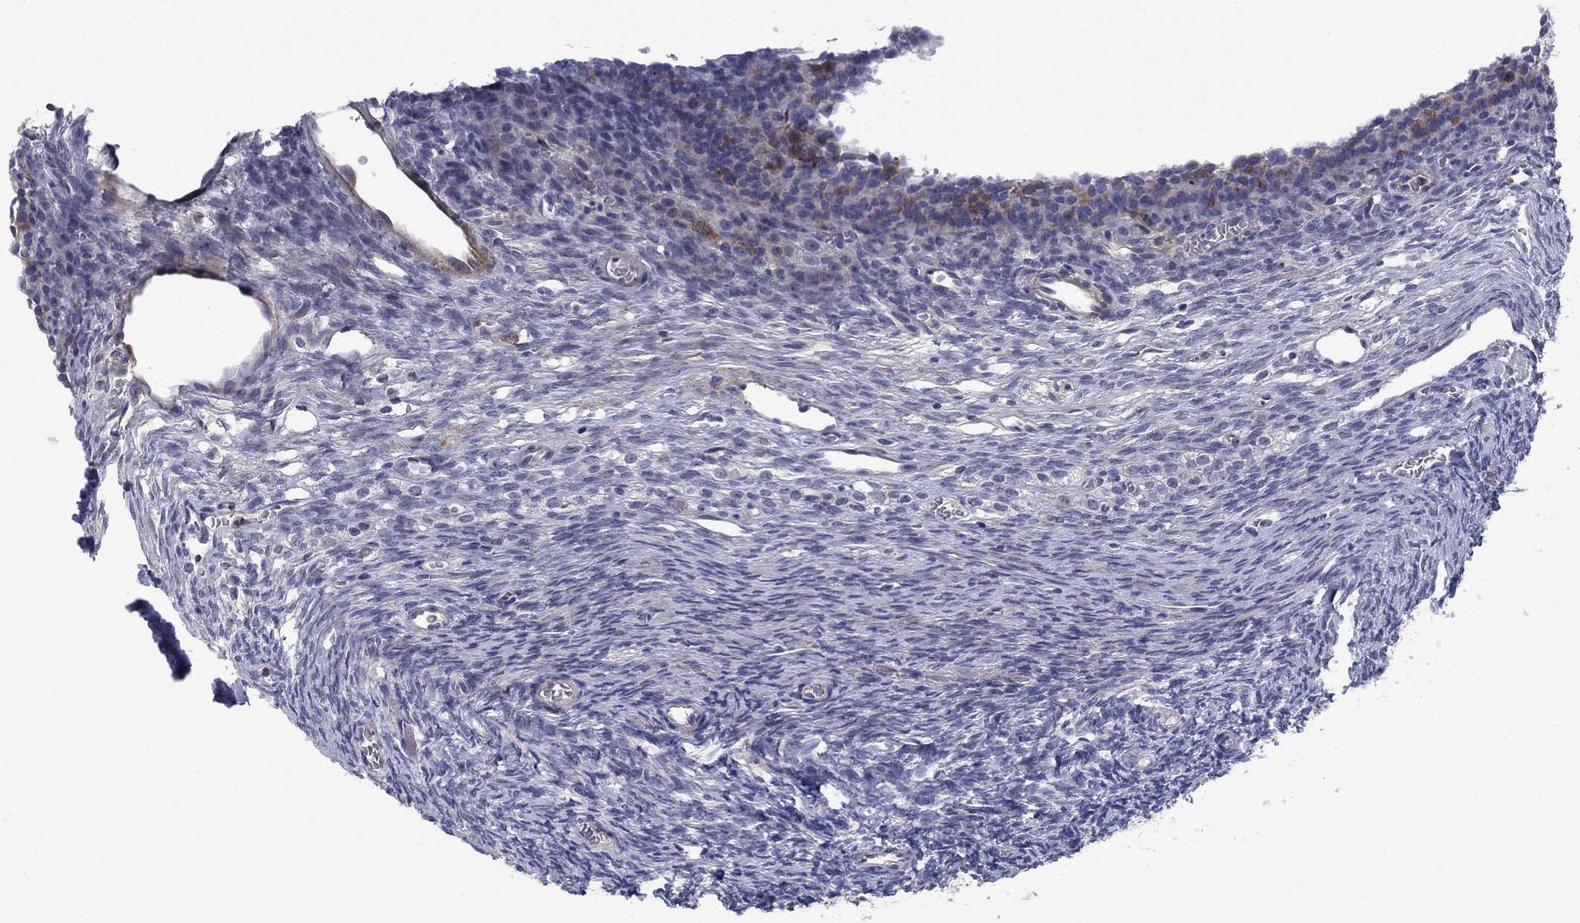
{"staining": {"intensity": "negative", "quantity": "none", "location": "none"}, "tissue": "ovary", "cell_type": "Follicle cells", "image_type": "normal", "snomed": [{"axis": "morphology", "description": "Normal tissue, NOS"}, {"axis": "topography", "description": "Ovary"}], "caption": "IHC histopathology image of normal human ovary stained for a protein (brown), which shows no staining in follicle cells.", "gene": "KIF15", "patient": {"sex": "female", "age": 27}}